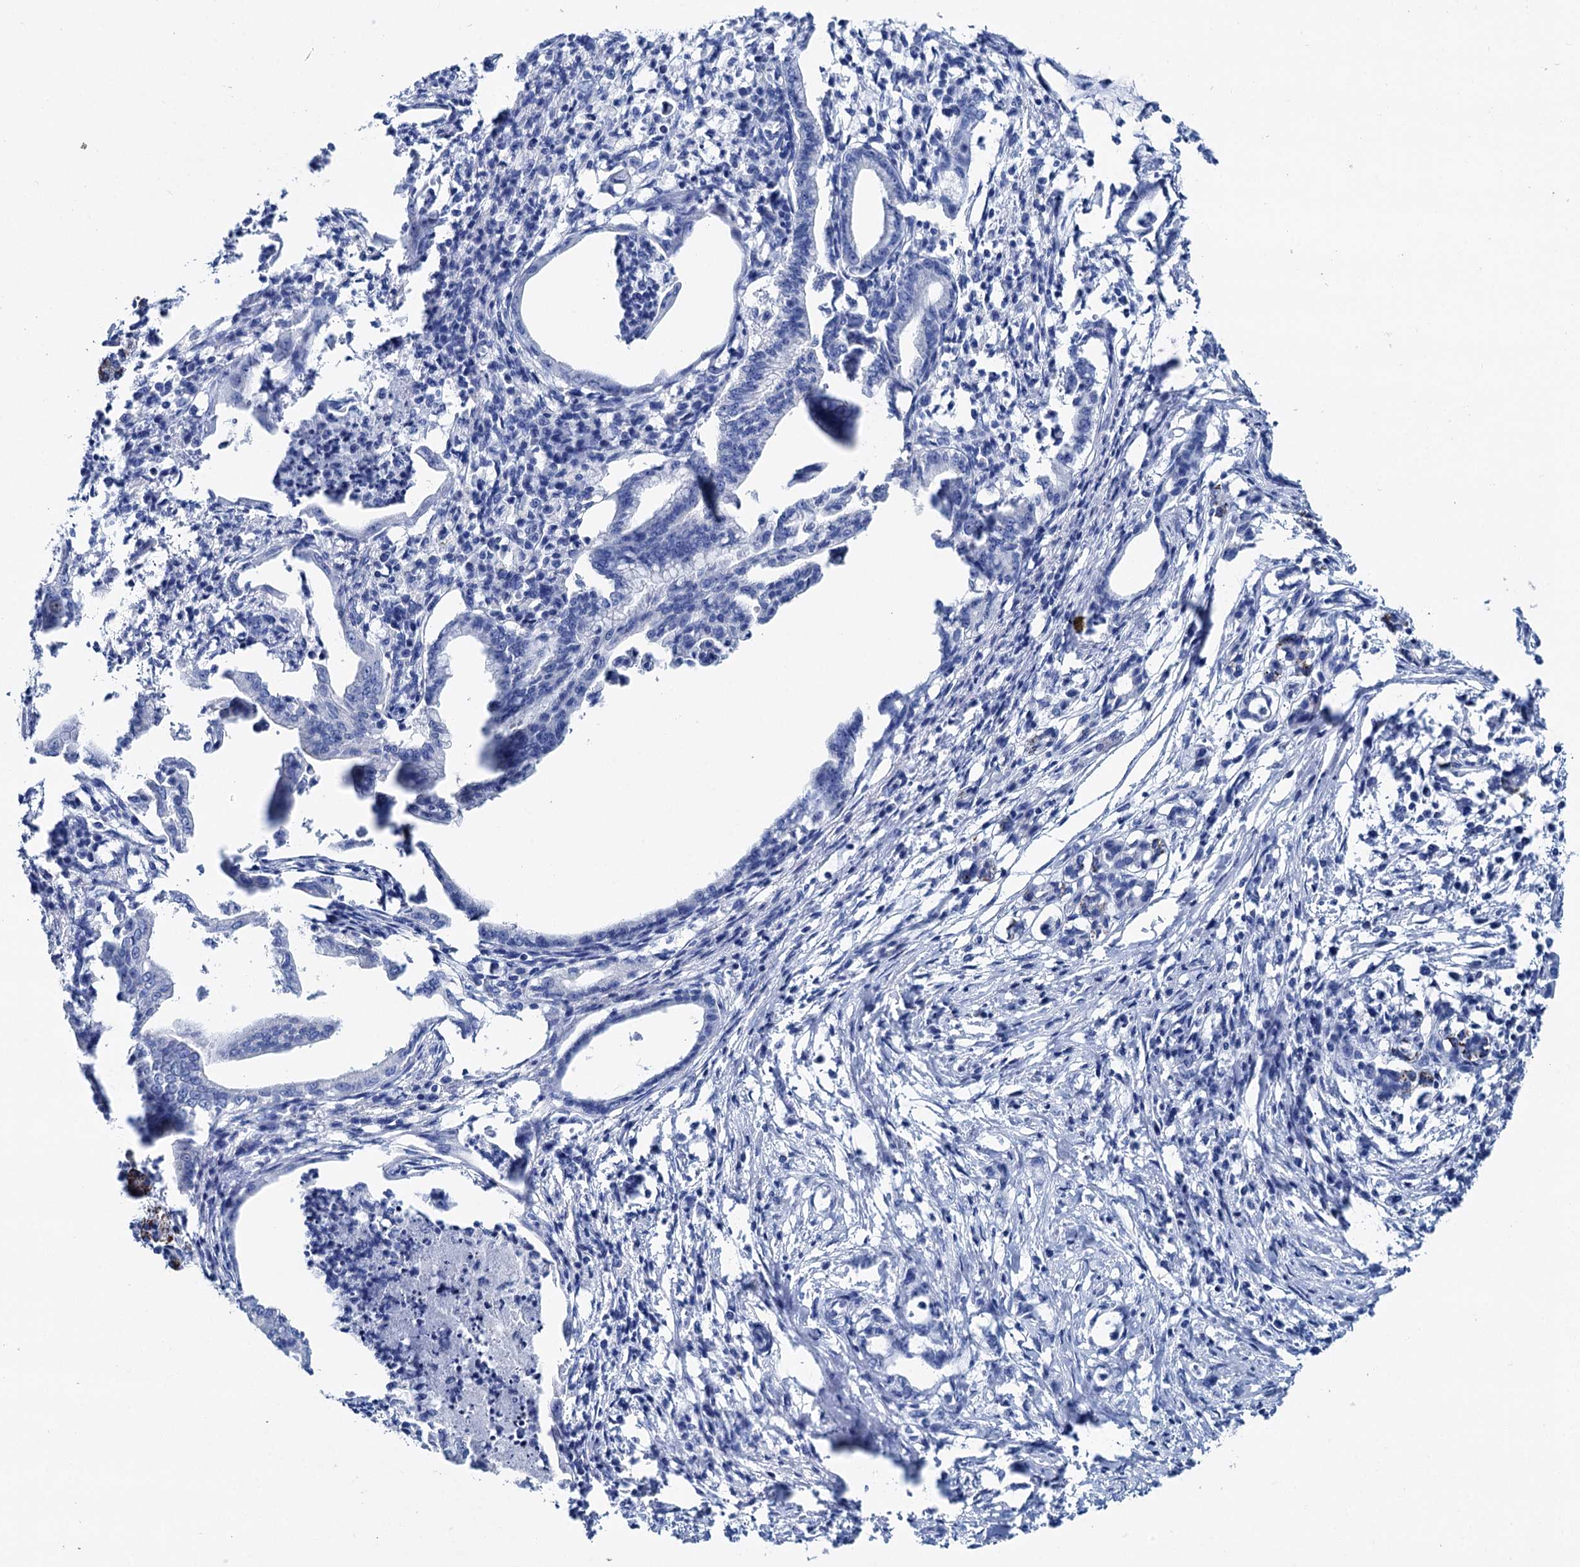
{"staining": {"intensity": "negative", "quantity": "none", "location": "none"}, "tissue": "pancreatic cancer", "cell_type": "Tumor cells", "image_type": "cancer", "snomed": [{"axis": "morphology", "description": "Adenocarcinoma, NOS"}, {"axis": "topography", "description": "Pancreas"}], "caption": "IHC image of human pancreatic cancer (adenocarcinoma) stained for a protein (brown), which shows no positivity in tumor cells.", "gene": "BRINP1", "patient": {"sex": "female", "age": 55}}